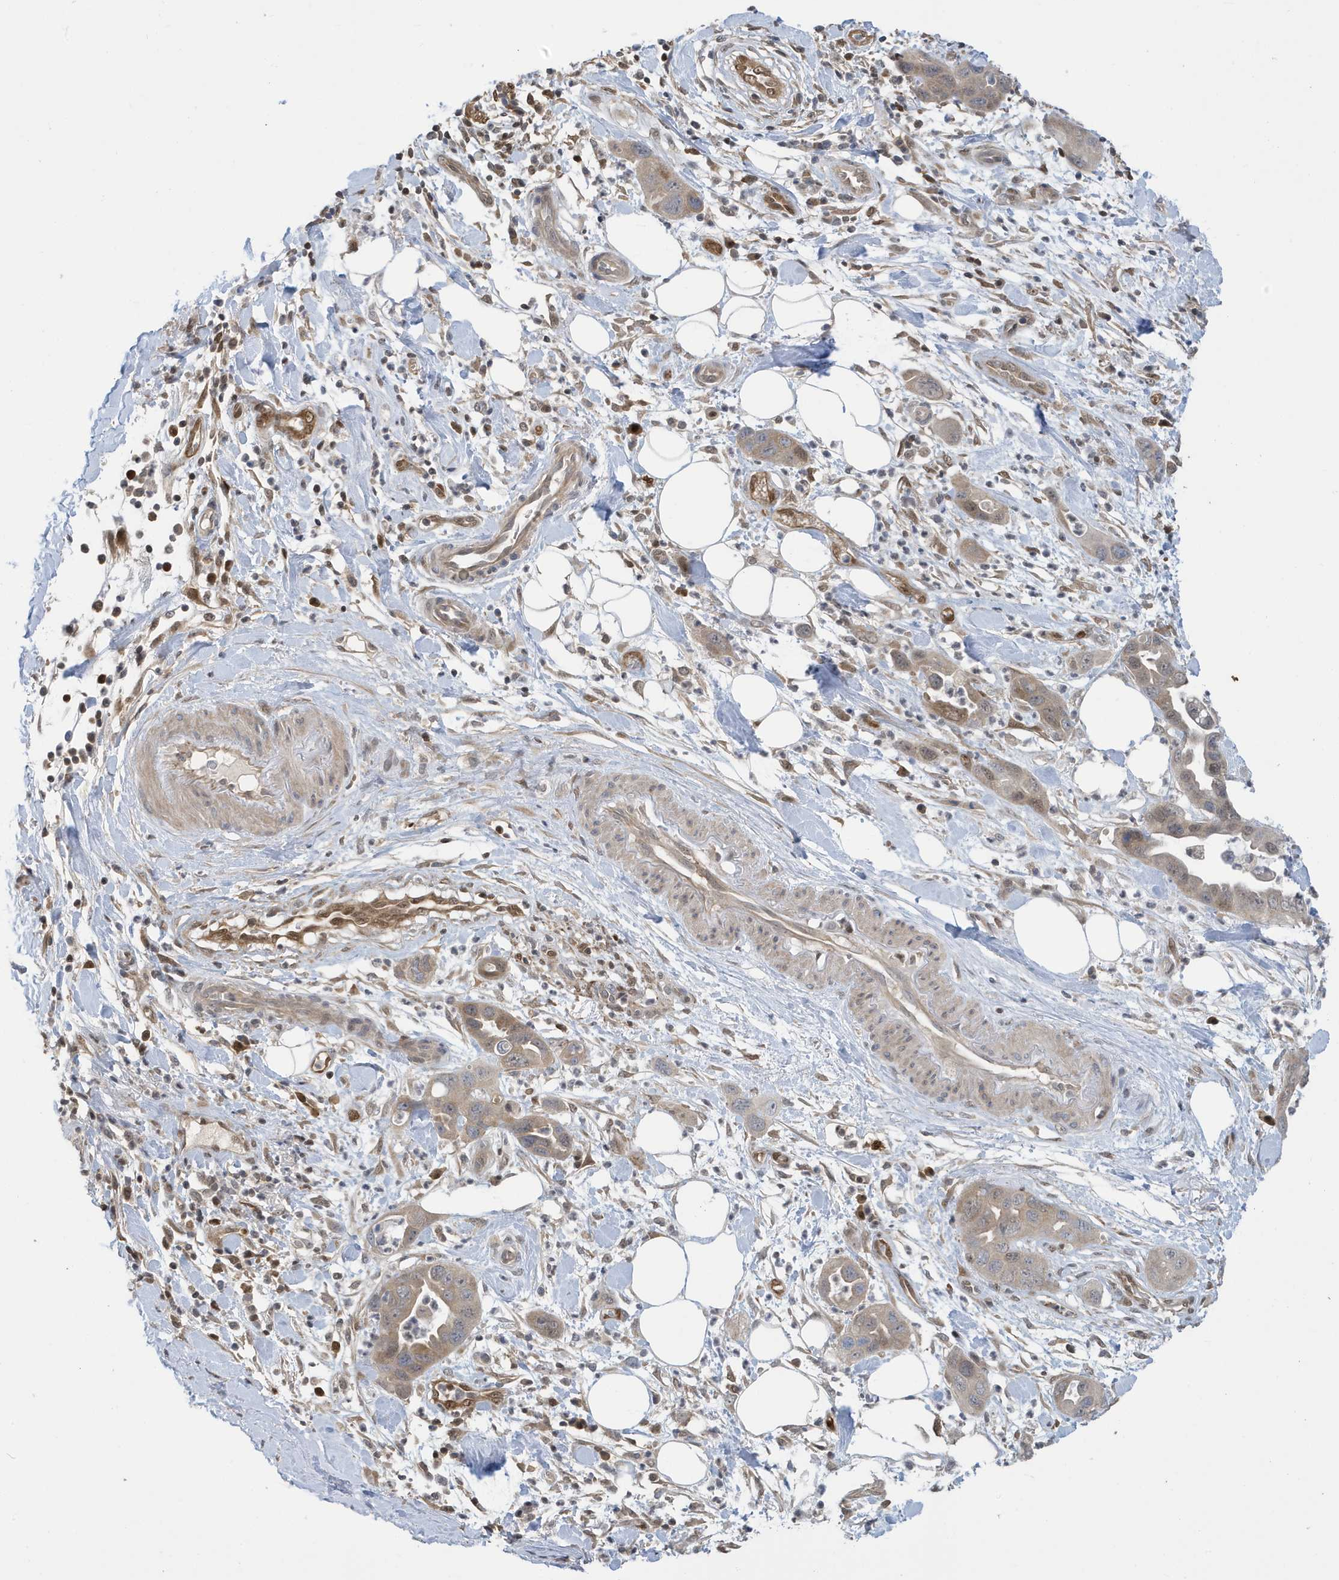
{"staining": {"intensity": "moderate", "quantity": ">75%", "location": "cytoplasmic/membranous,nuclear"}, "tissue": "pancreatic cancer", "cell_type": "Tumor cells", "image_type": "cancer", "snomed": [{"axis": "morphology", "description": "Adenocarcinoma, NOS"}, {"axis": "topography", "description": "Pancreas"}], "caption": "High-power microscopy captured an IHC photomicrograph of pancreatic cancer (adenocarcinoma), revealing moderate cytoplasmic/membranous and nuclear positivity in approximately >75% of tumor cells. (Brightfield microscopy of DAB IHC at high magnification).", "gene": "NCOA7", "patient": {"sex": "female", "age": 71}}